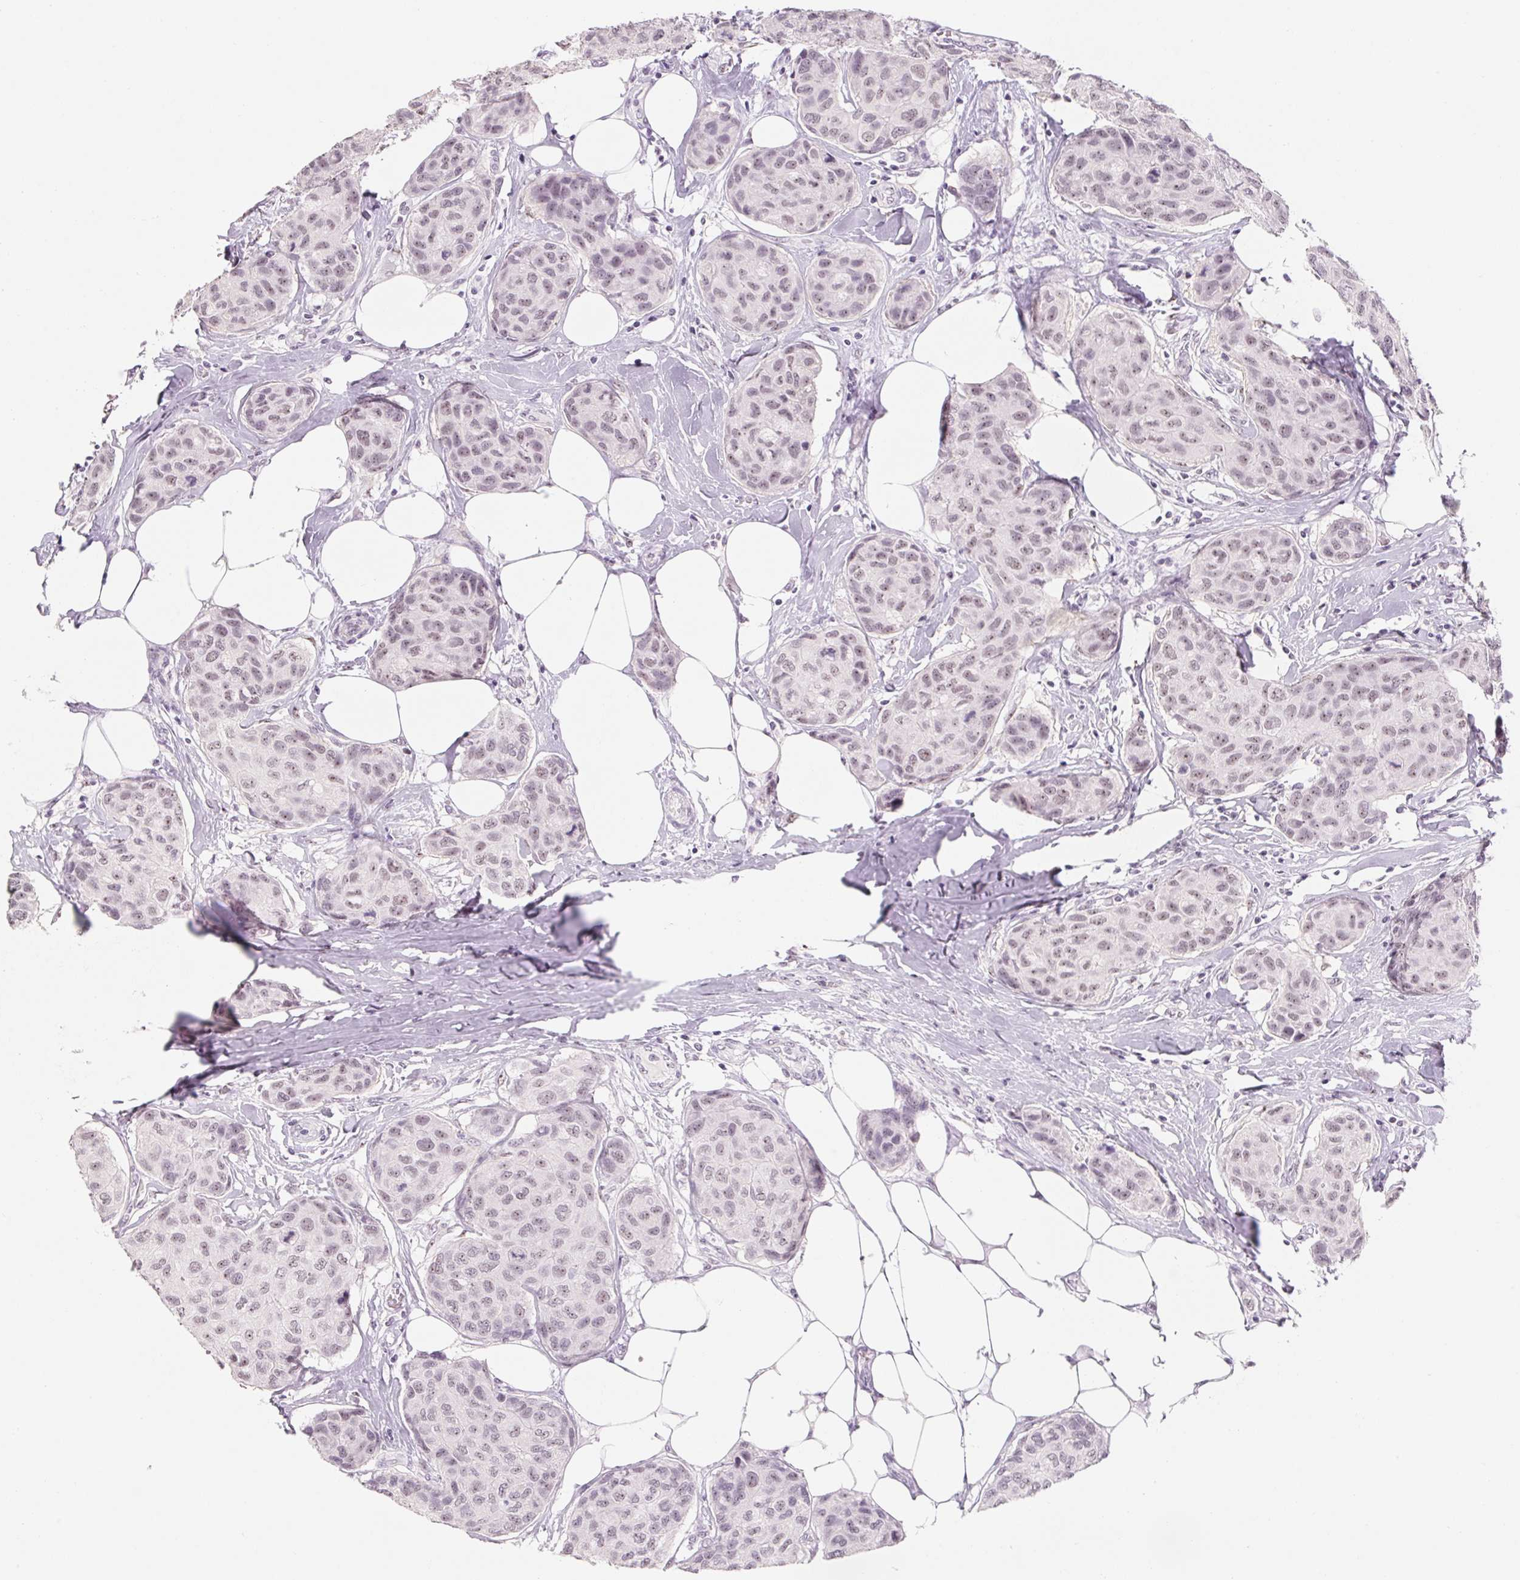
{"staining": {"intensity": "weak", "quantity": "25%-75%", "location": "nuclear"}, "tissue": "breast cancer", "cell_type": "Tumor cells", "image_type": "cancer", "snomed": [{"axis": "morphology", "description": "Duct carcinoma"}, {"axis": "topography", "description": "Breast"}], "caption": "Weak nuclear protein expression is appreciated in about 25%-75% of tumor cells in breast invasive ductal carcinoma.", "gene": "ZIC4", "patient": {"sex": "female", "age": 80}}